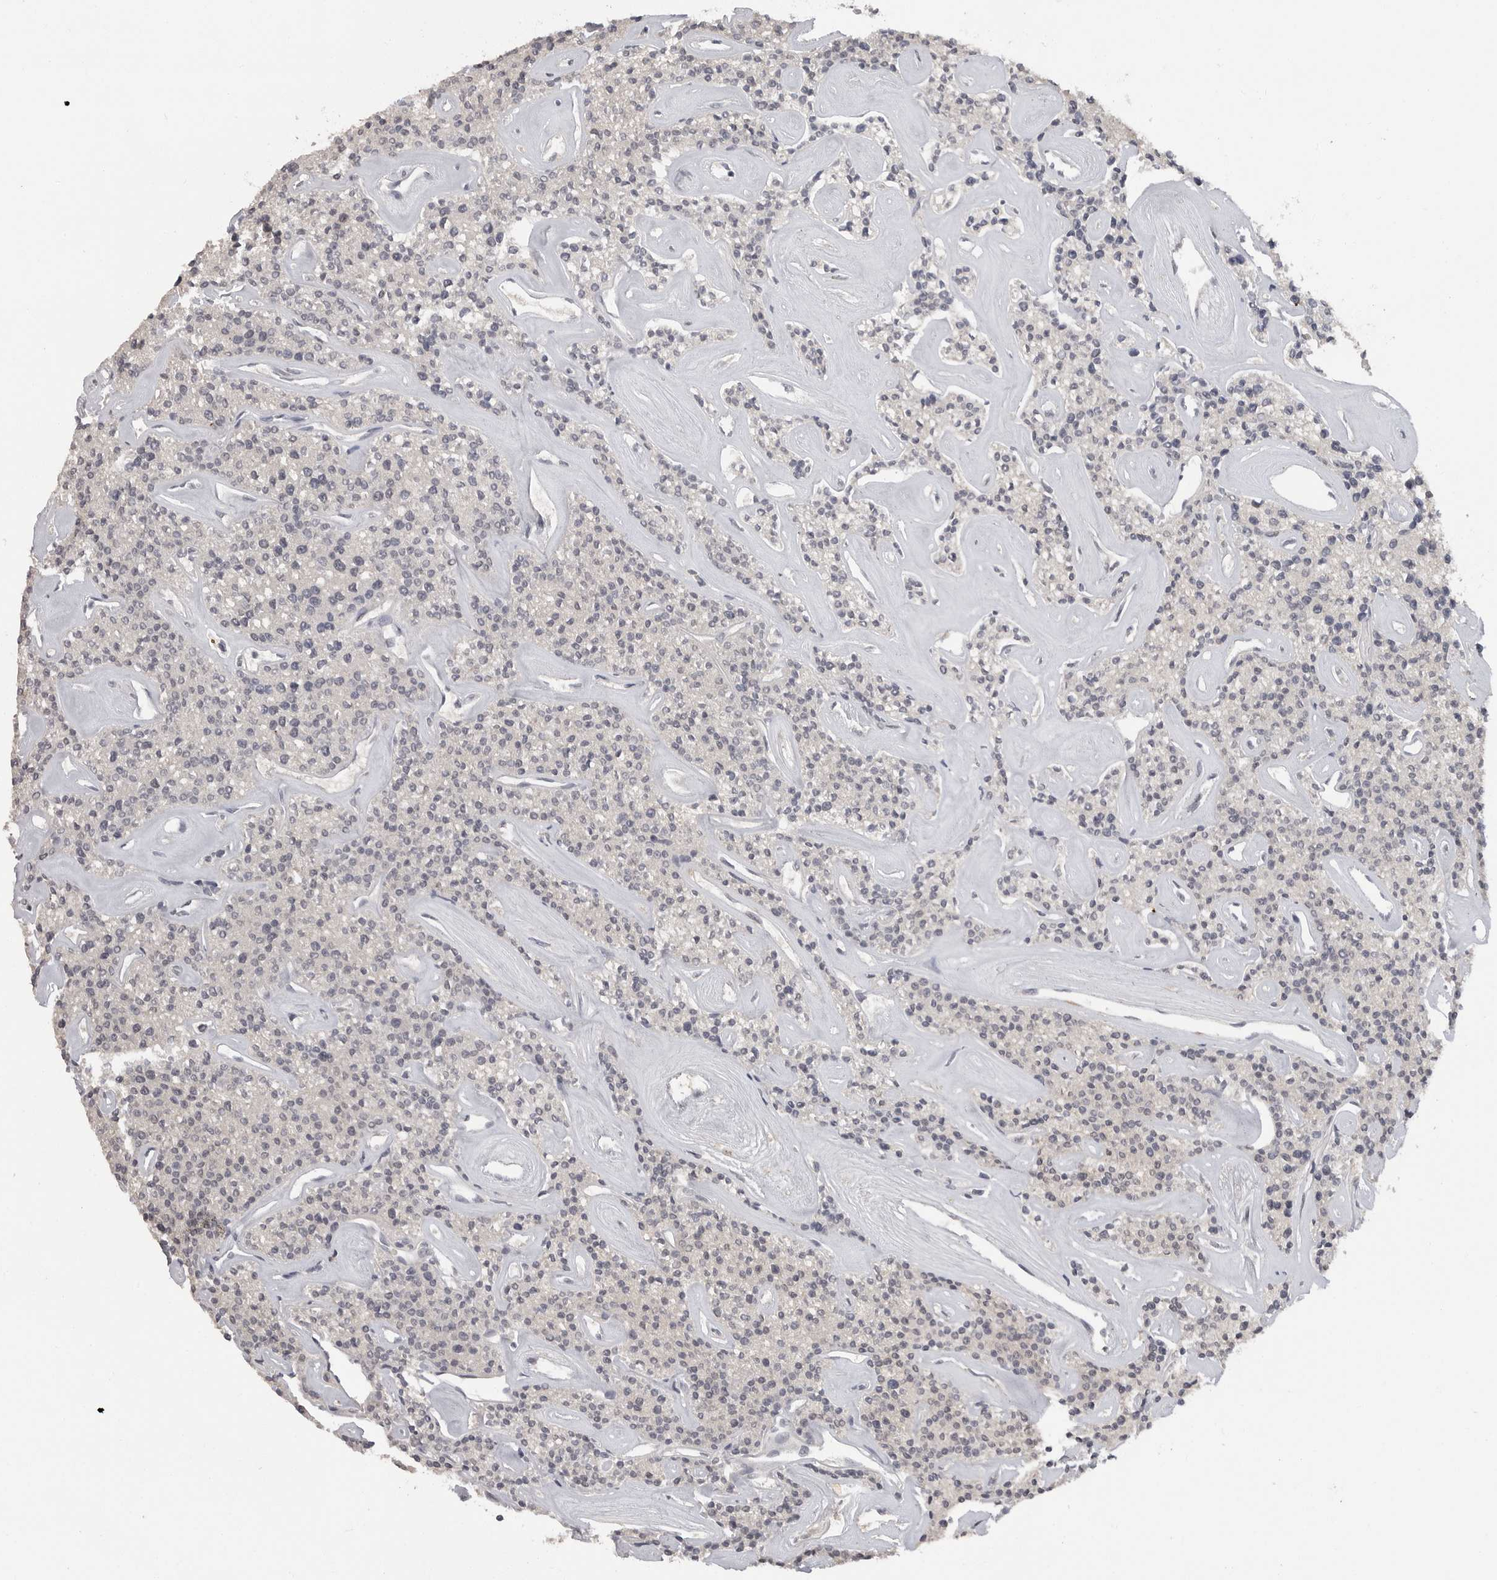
{"staining": {"intensity": "negative", "quantity": "none", "location": "none"}, "tissue": "parathyroid gland", "cell_type": "Glandular cells", "image_type": "normal", "snomed": [{"axis": "morphology", "description": "Normal tissue, NOS"}, {"axis": "topography", "description": "Parathyroid gland"}], "caption": "This is an IHC micrograph of benign parathyroid gland. There is no expression in glandular cells.", "gene": "PLEKHF1", "patient": {"sex": "male", "age": 46}}